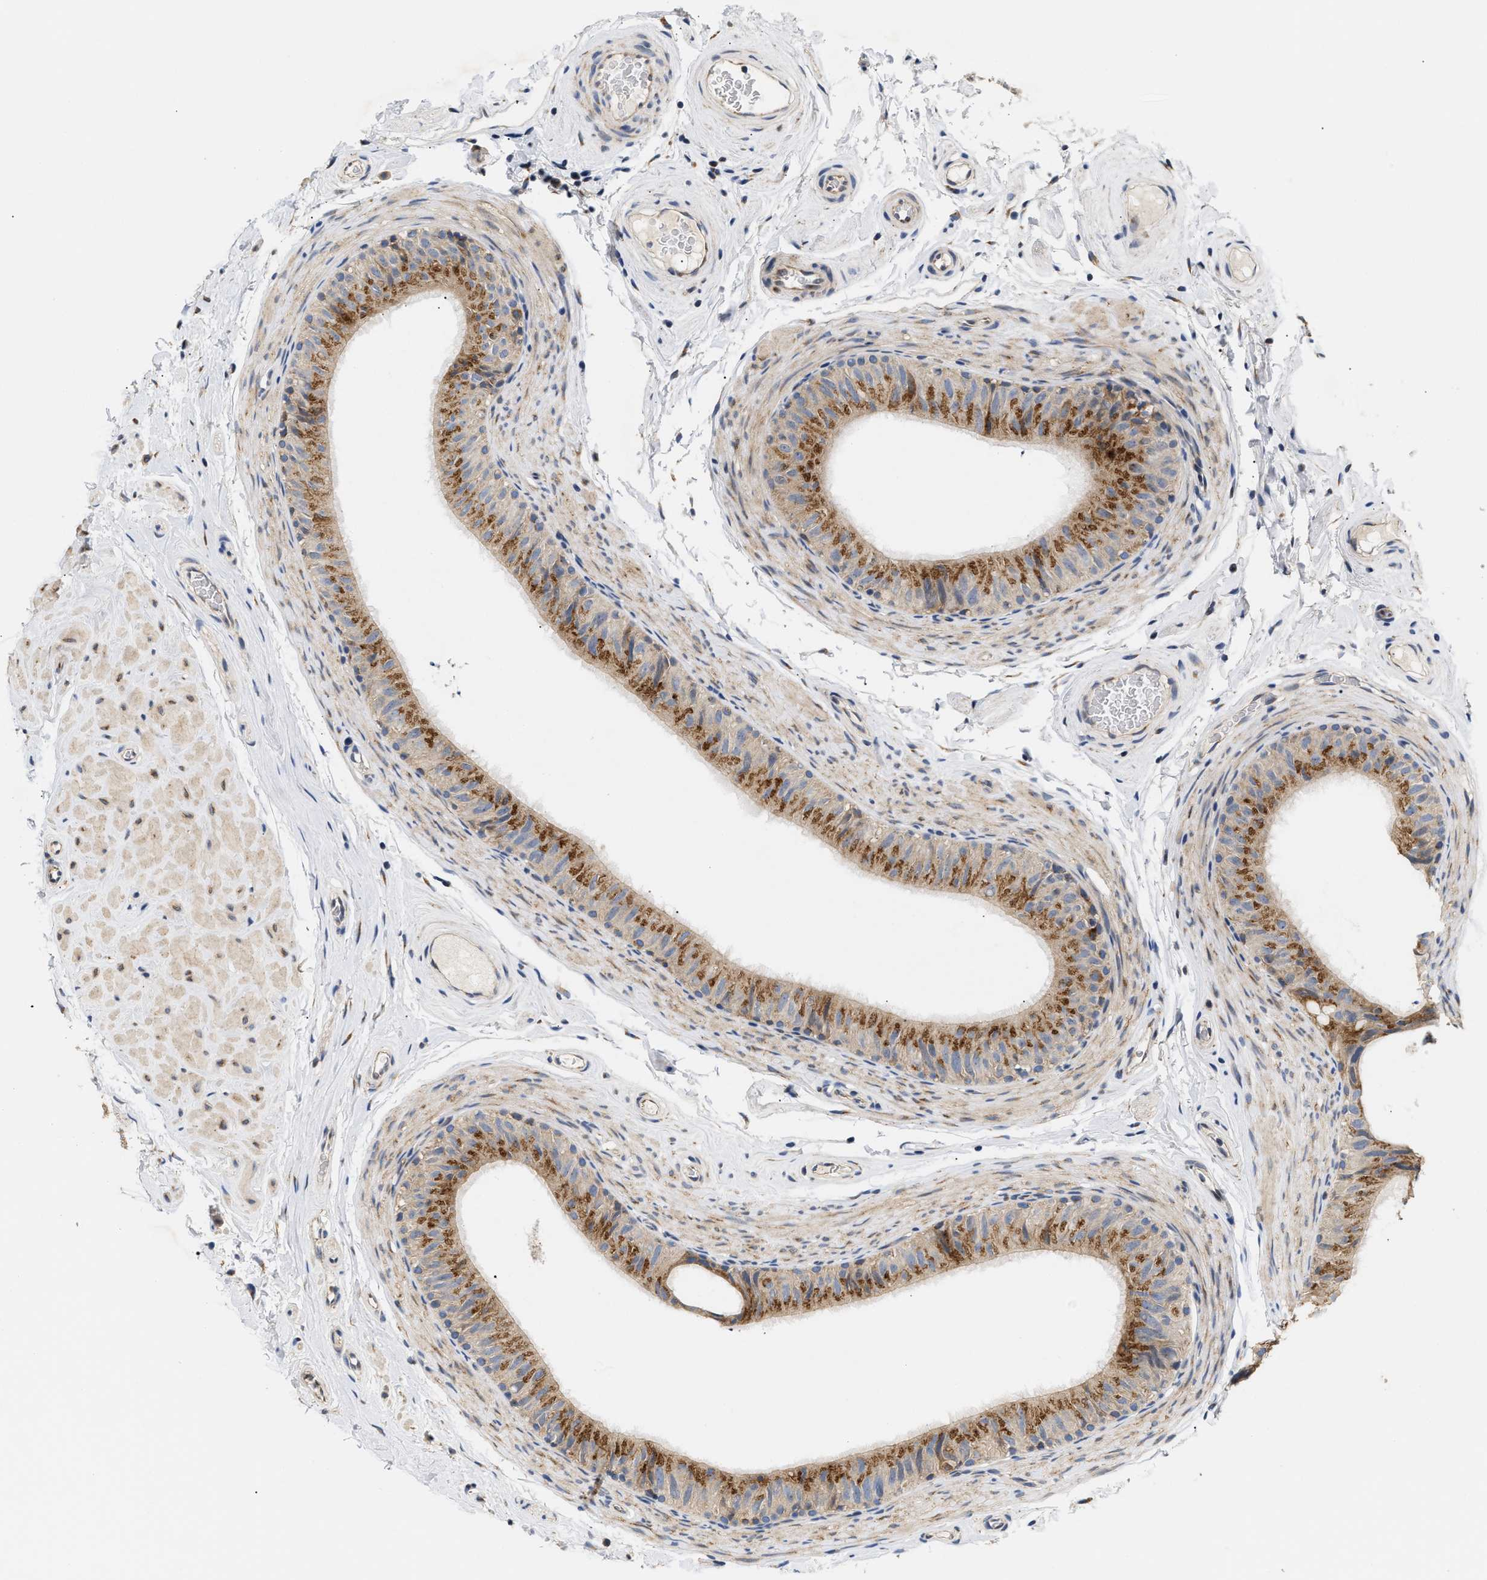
{"staining": {"intensity": "moderate", "quantity": ">75%", "location": "cytoplasmic/membranous"}, "tissue": "epididymis", "cell_type": "Glandular cells", "image_type": "normal", "snomed": [{"axis": "morphology", "description": "Normal tissue, NOS"}, {"axis": "topography", "description": "Epididymis"}], "caption": "A brown stain highlights moderate cytoplasmic/membranous positivity of a protein in glandular cells of normal epididymis. The staining was performed using DAB to visualize the protein expression in brown, while the nuclei were stained in blue with hematoxylin (Magnification: 20x).", "gene": "TMEM168", "patient": {"sex": "male", "age": 34}}